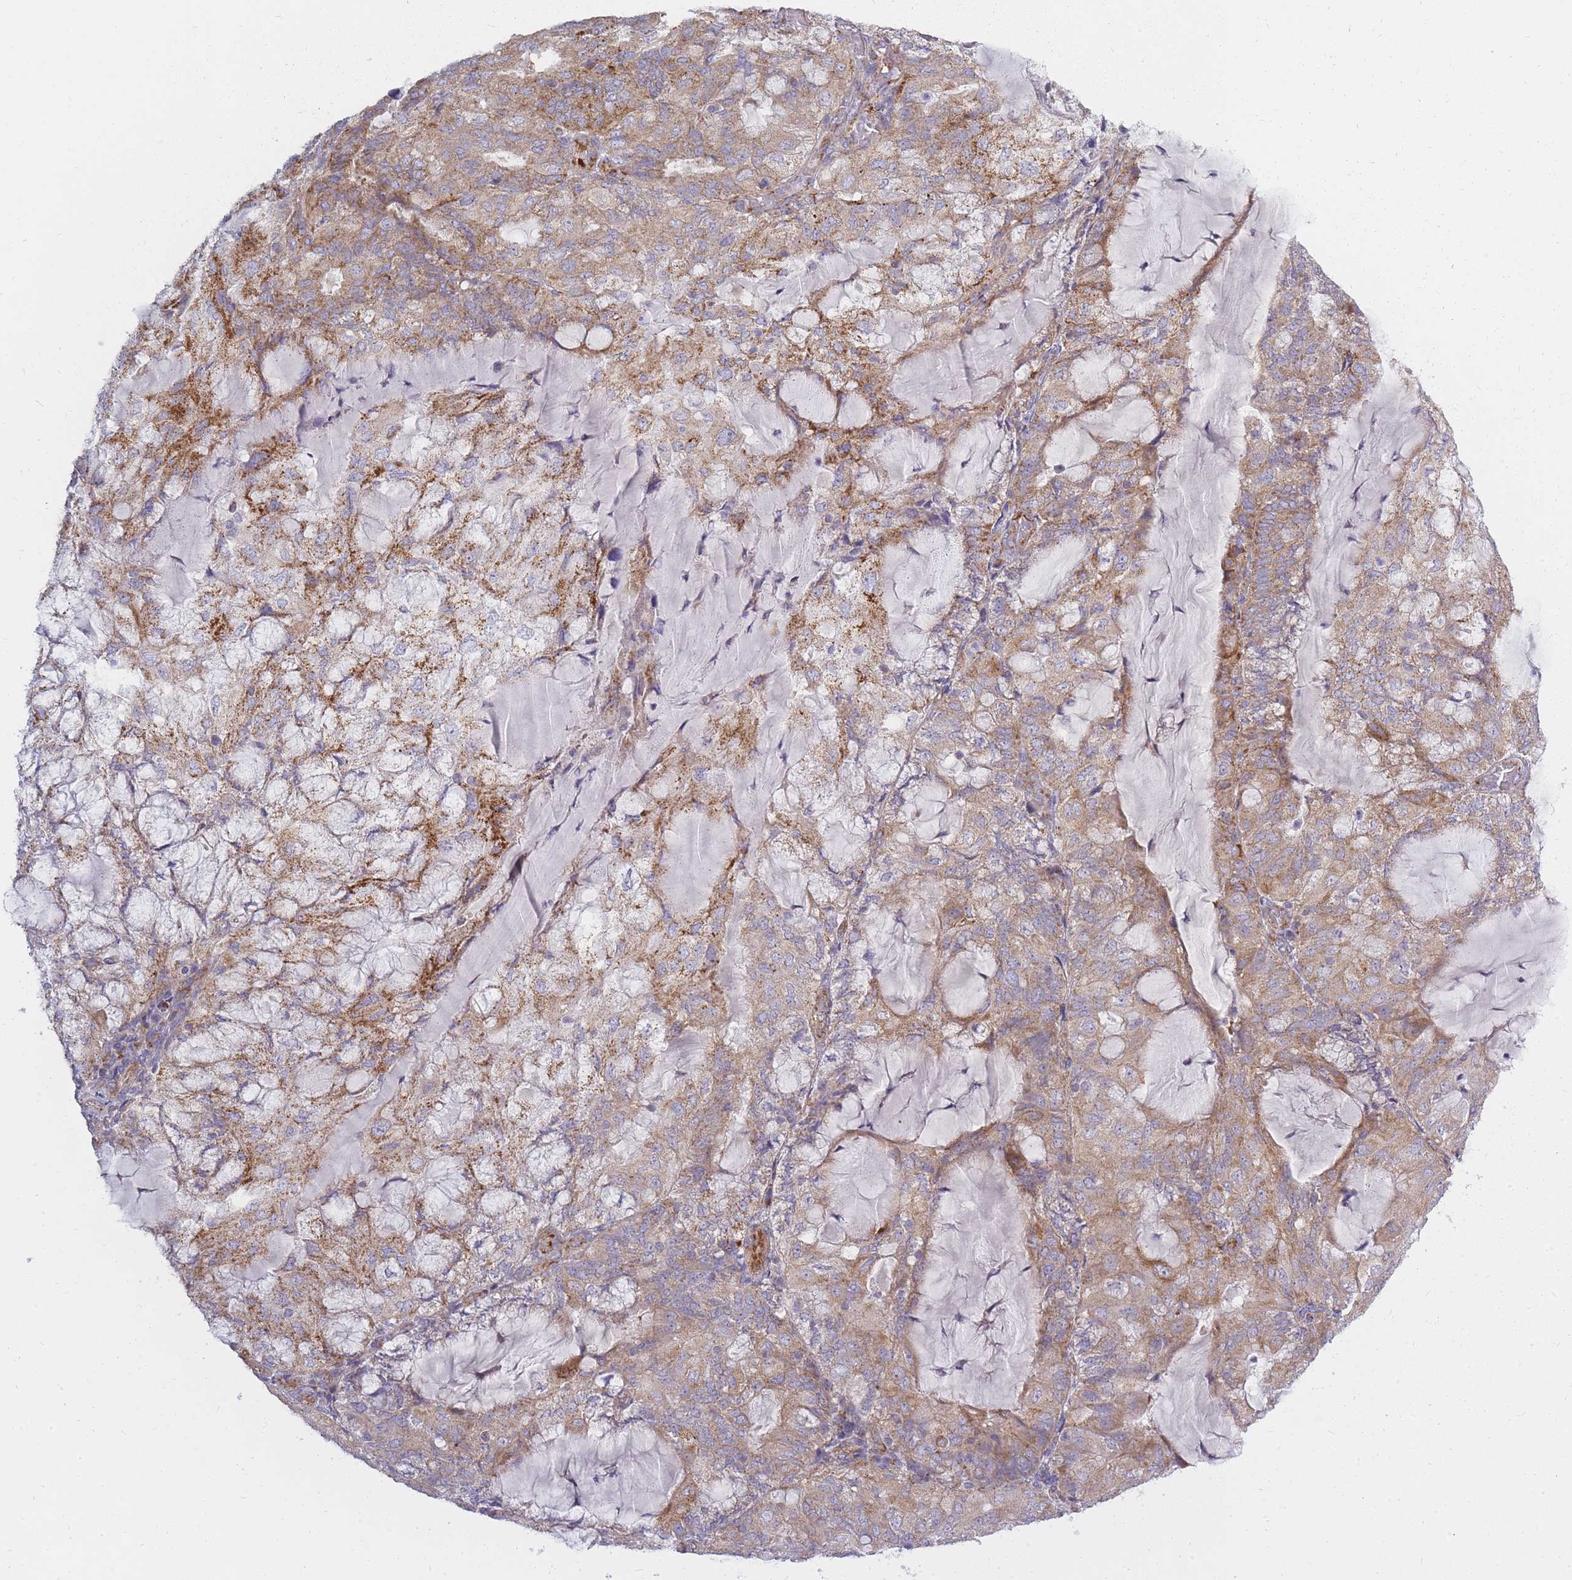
{"staining": {"intensity": "moderate", "quantity": "25%-75%", "location": "cytoplasmic/membranous"}, "tissue": "endometrial cancer", "cell_type": "Tumor cells", "image_type": "cancer", "snomed": [{"axis": "morphology", "description": "Adenocarcinoma, NOS"}, {"axis": "topography", "description": "Endometrium"}], "caption": "This image exhibits adenocarcinoma (endometrial) stained with immunohistochemistry (IHC) to label a protein in brown. The cytoplasmic/membranous of tumor cells show moderate positivity for the protein. Nuclei are counter-stained blue.", "gene": "ALKBH4", "patient": {"sex": "female", "age": 81}}